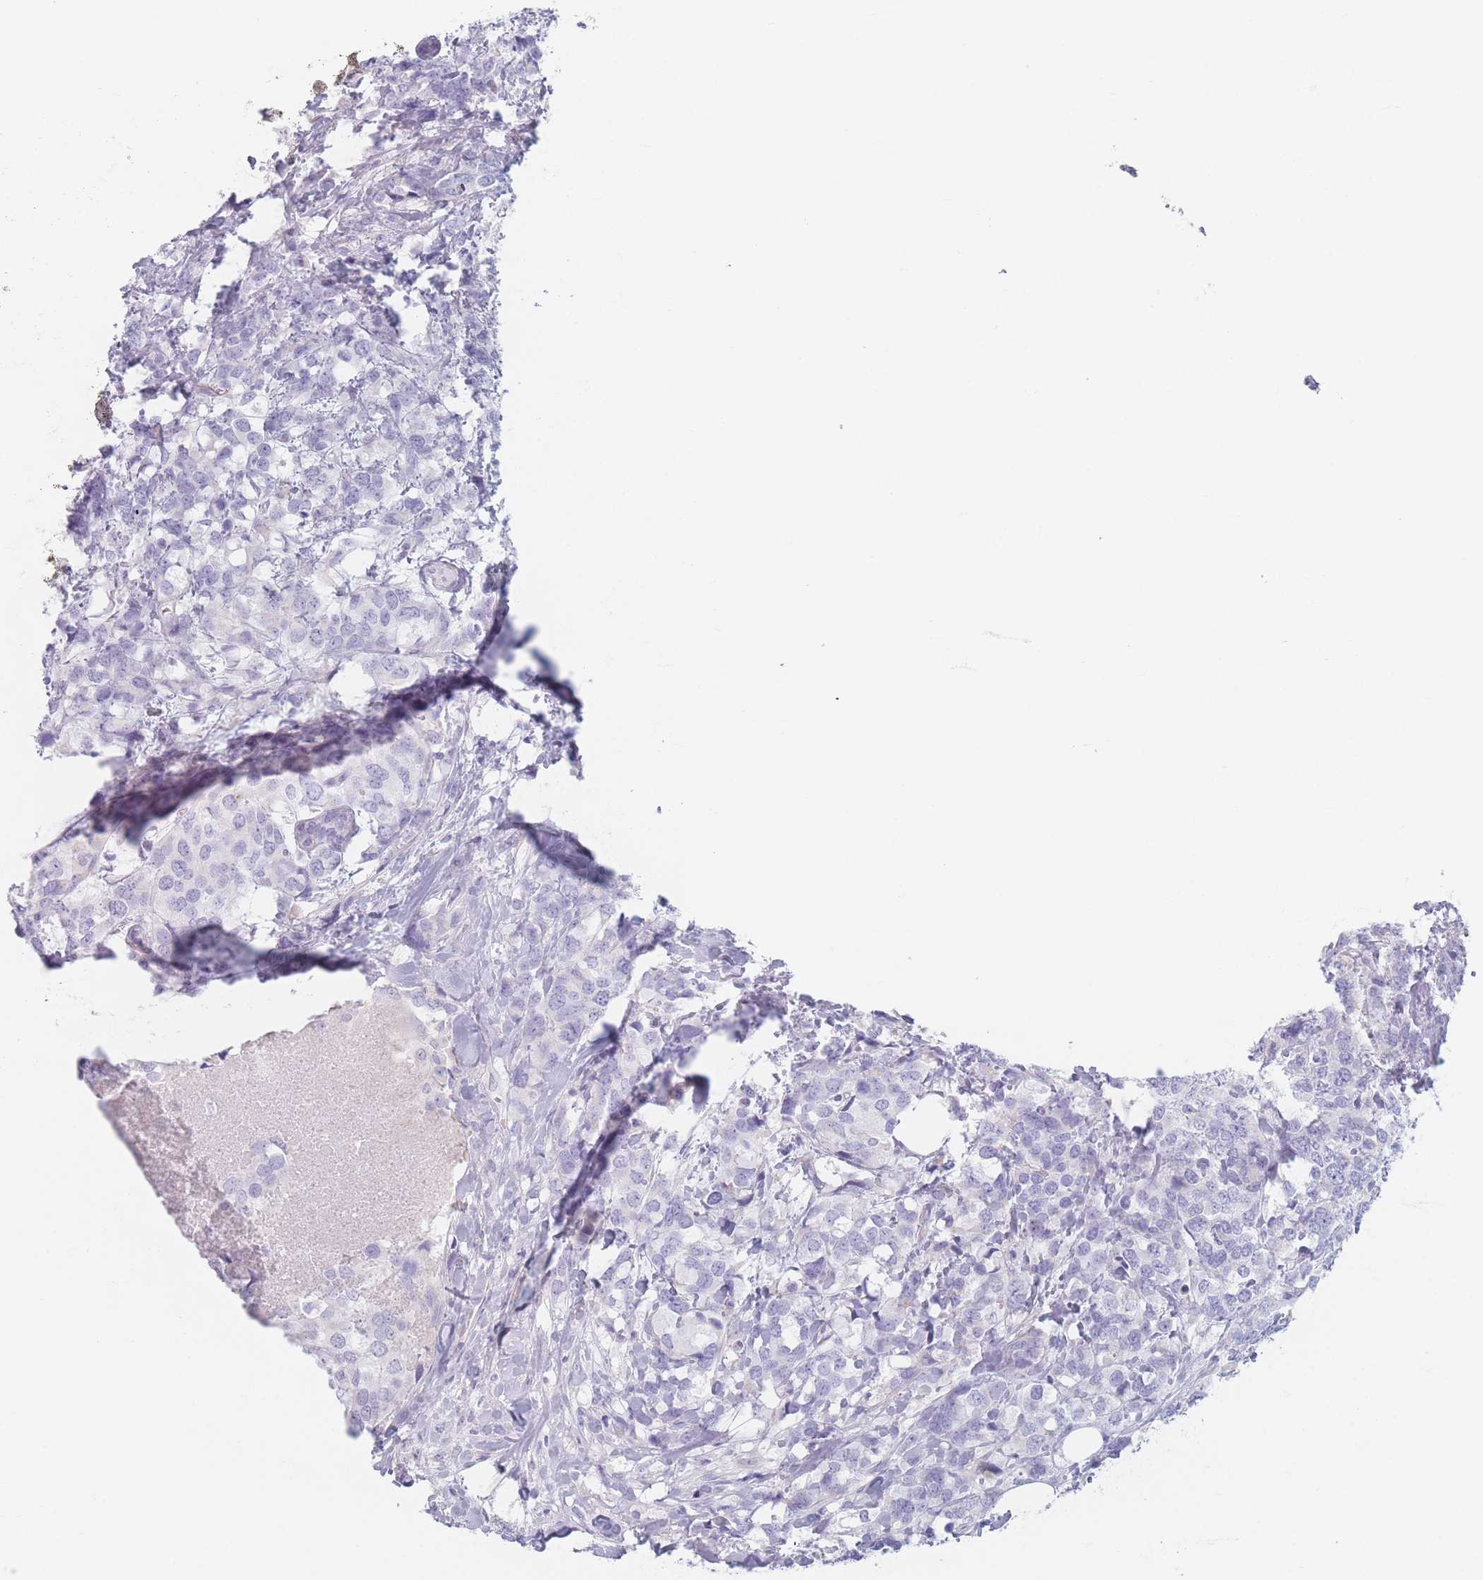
{"staining": {"intensity": "negative", "quantity": "none", "location": "none"}, "tissue": "breast cancer", "cell_type": "Tumor cells", "image_type": "cancer", "snomed": [{"axis": "morphology", "description": "Lobular carcinoma"}, {"axis": "topography", "description": "Breast"}], "caption": "Tumor cells are negative for protein expression in human breast cancer (lobular carcinoma).", "gene": "PIGM", "patient": {"sex": "female", "age": 59}}